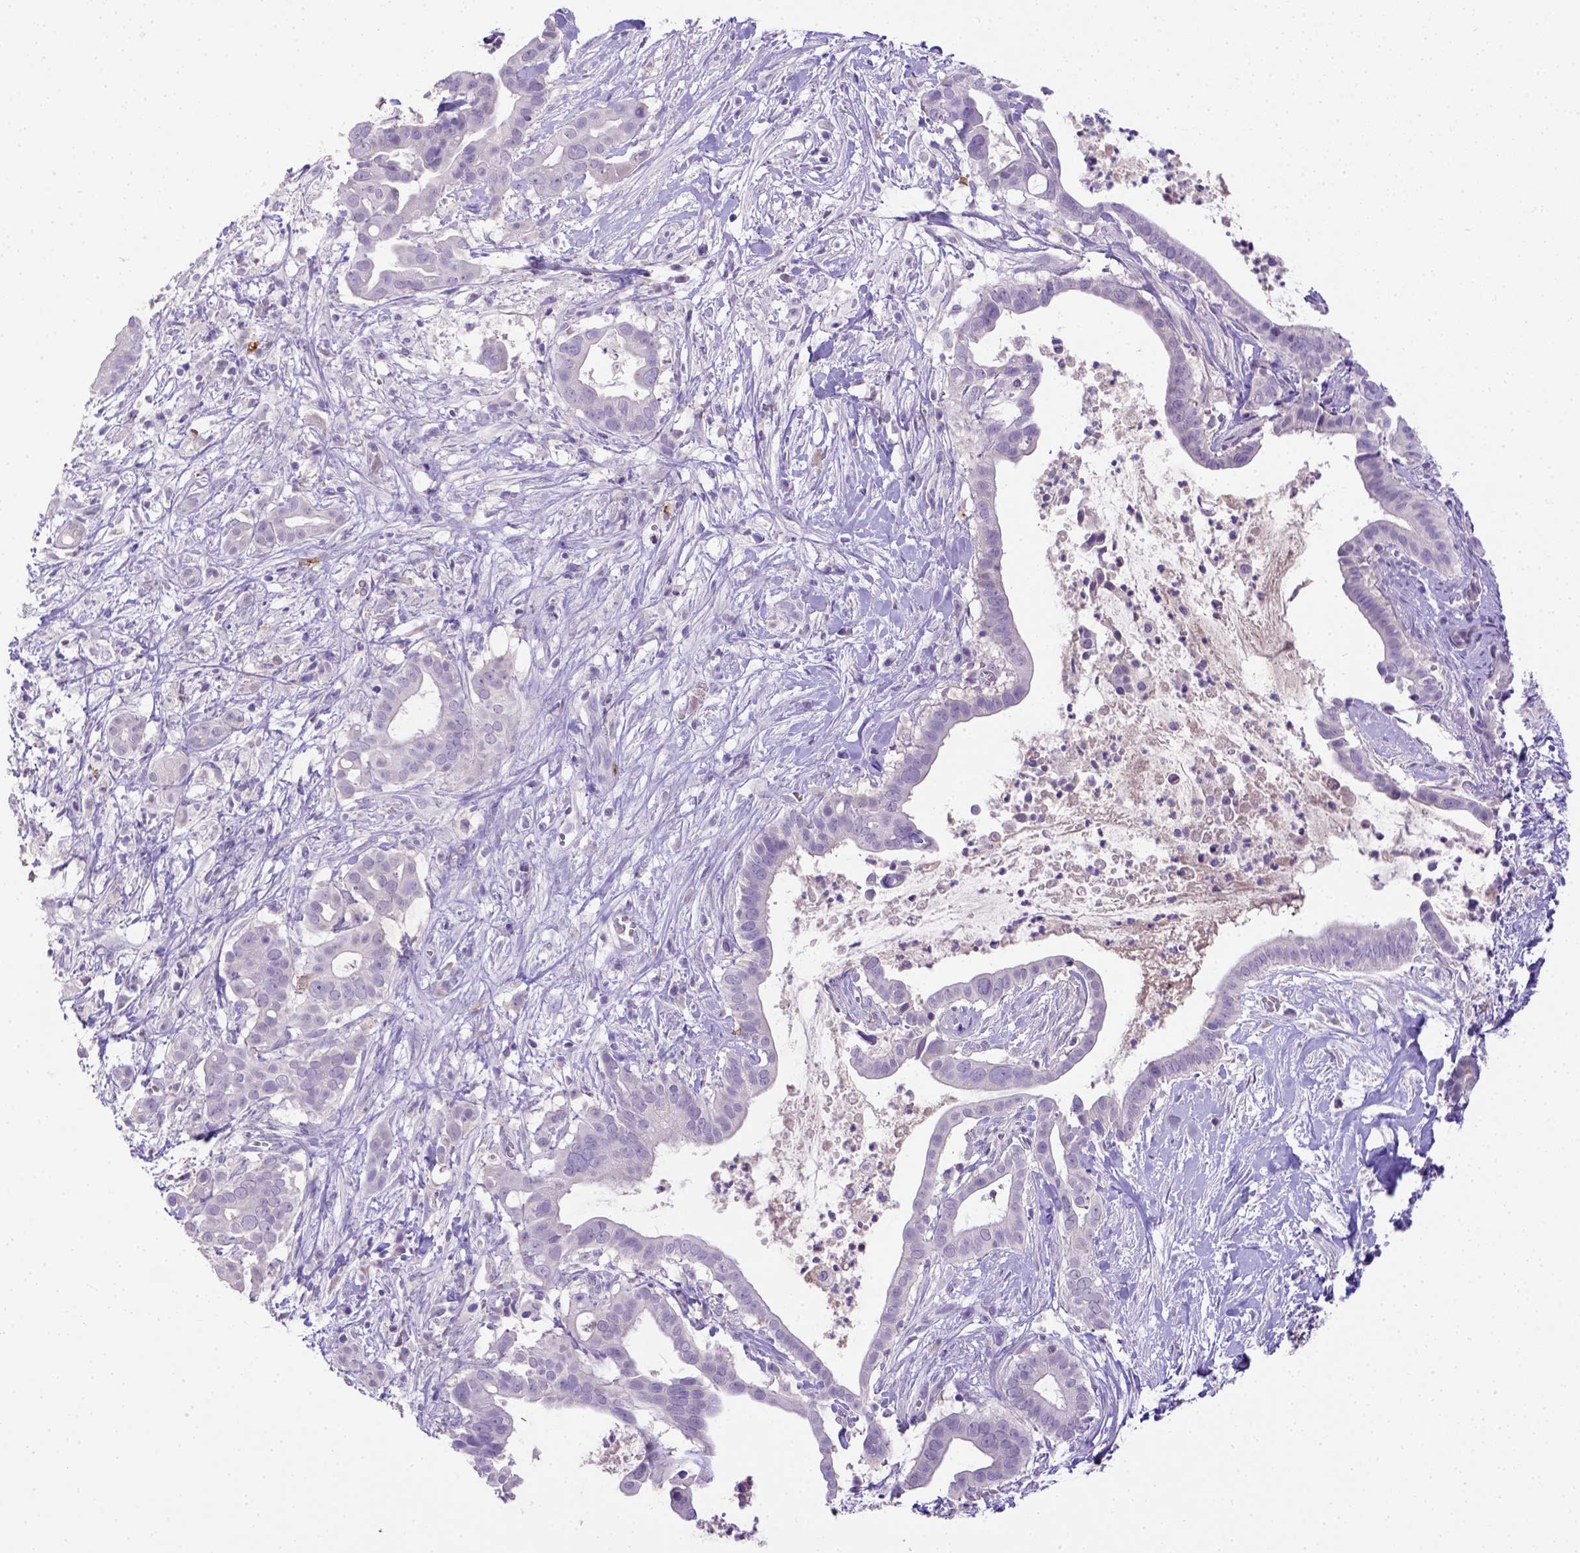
{"staining": {"intensity": "negative", "quantity": "none", "location": "none"}, "tissue": "pancreatic cancer", "cell_type": "Tumor cells", "image_type": "cancer", "snomed": [{"axis": "morphology", "description": "Adenocarcinoma, NOS"}, {"axis": "topography", "description": "Pancreas"}], "caption": "Tumor cells show no significant protein positivity in pancreatic adenocarcinoma.", "gene": "B3GAT1", "patient": {"sex": "male", "age": 61}}